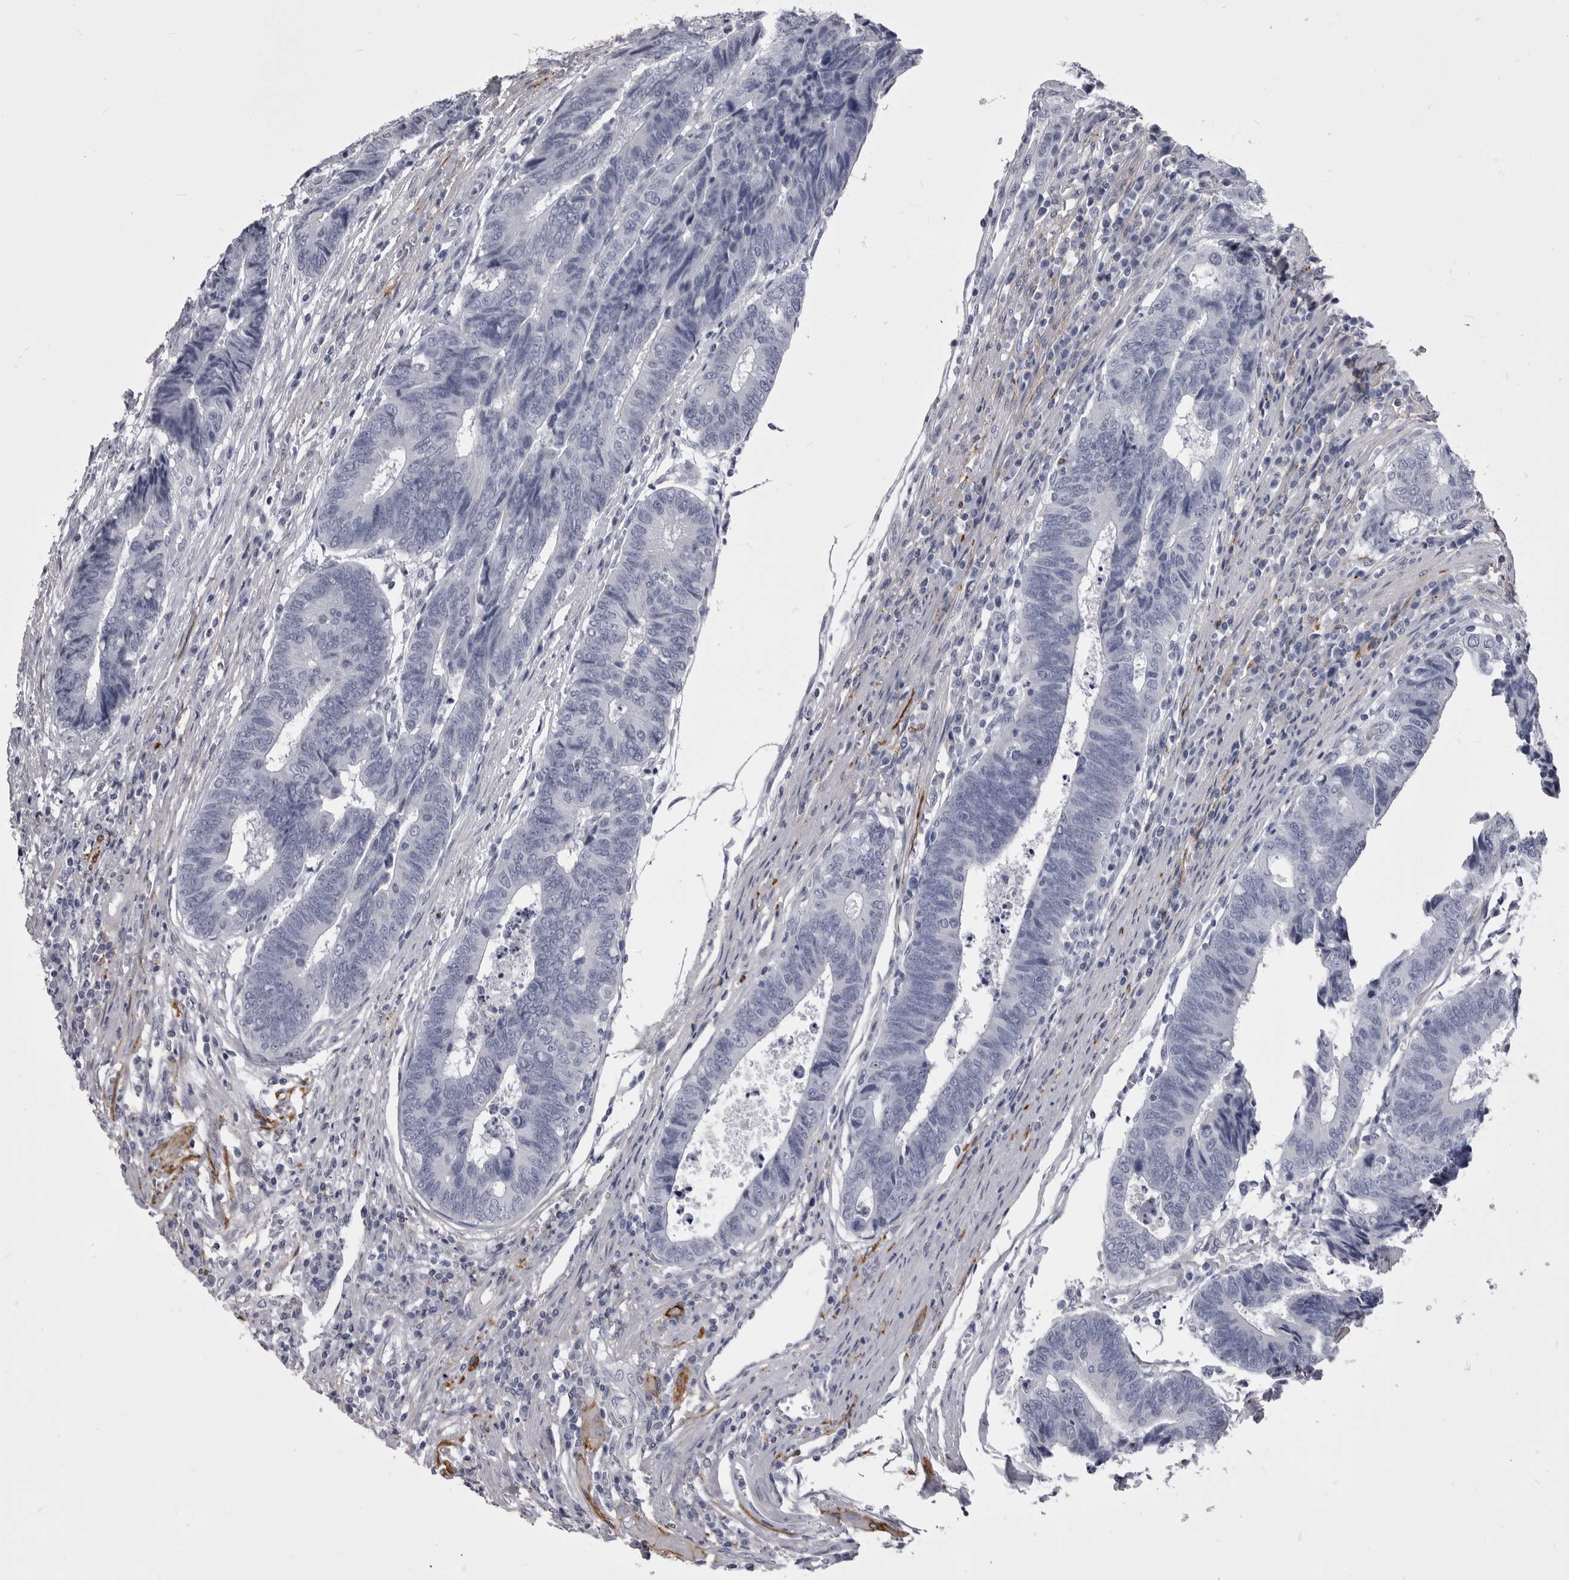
{"staining": {"intensity": "negative", "quantity": "none", "location": "none"}, "tissue": "colorectal cancer", "cell_type": "Tumor cells", "image_type": "cancer", "snomed": [{"axis": "morphology", "description": "Adenocarcinoma, NOS"}, {"axis": "topography", "description": "Rectum"}], "caption": "This is an immunohistochemistry histopathology image of colorectal adenocarcinoma. There is no positivity in tumor cells.", "gene": "ANK2", "patient": {"sex": "male", "age": 84}}